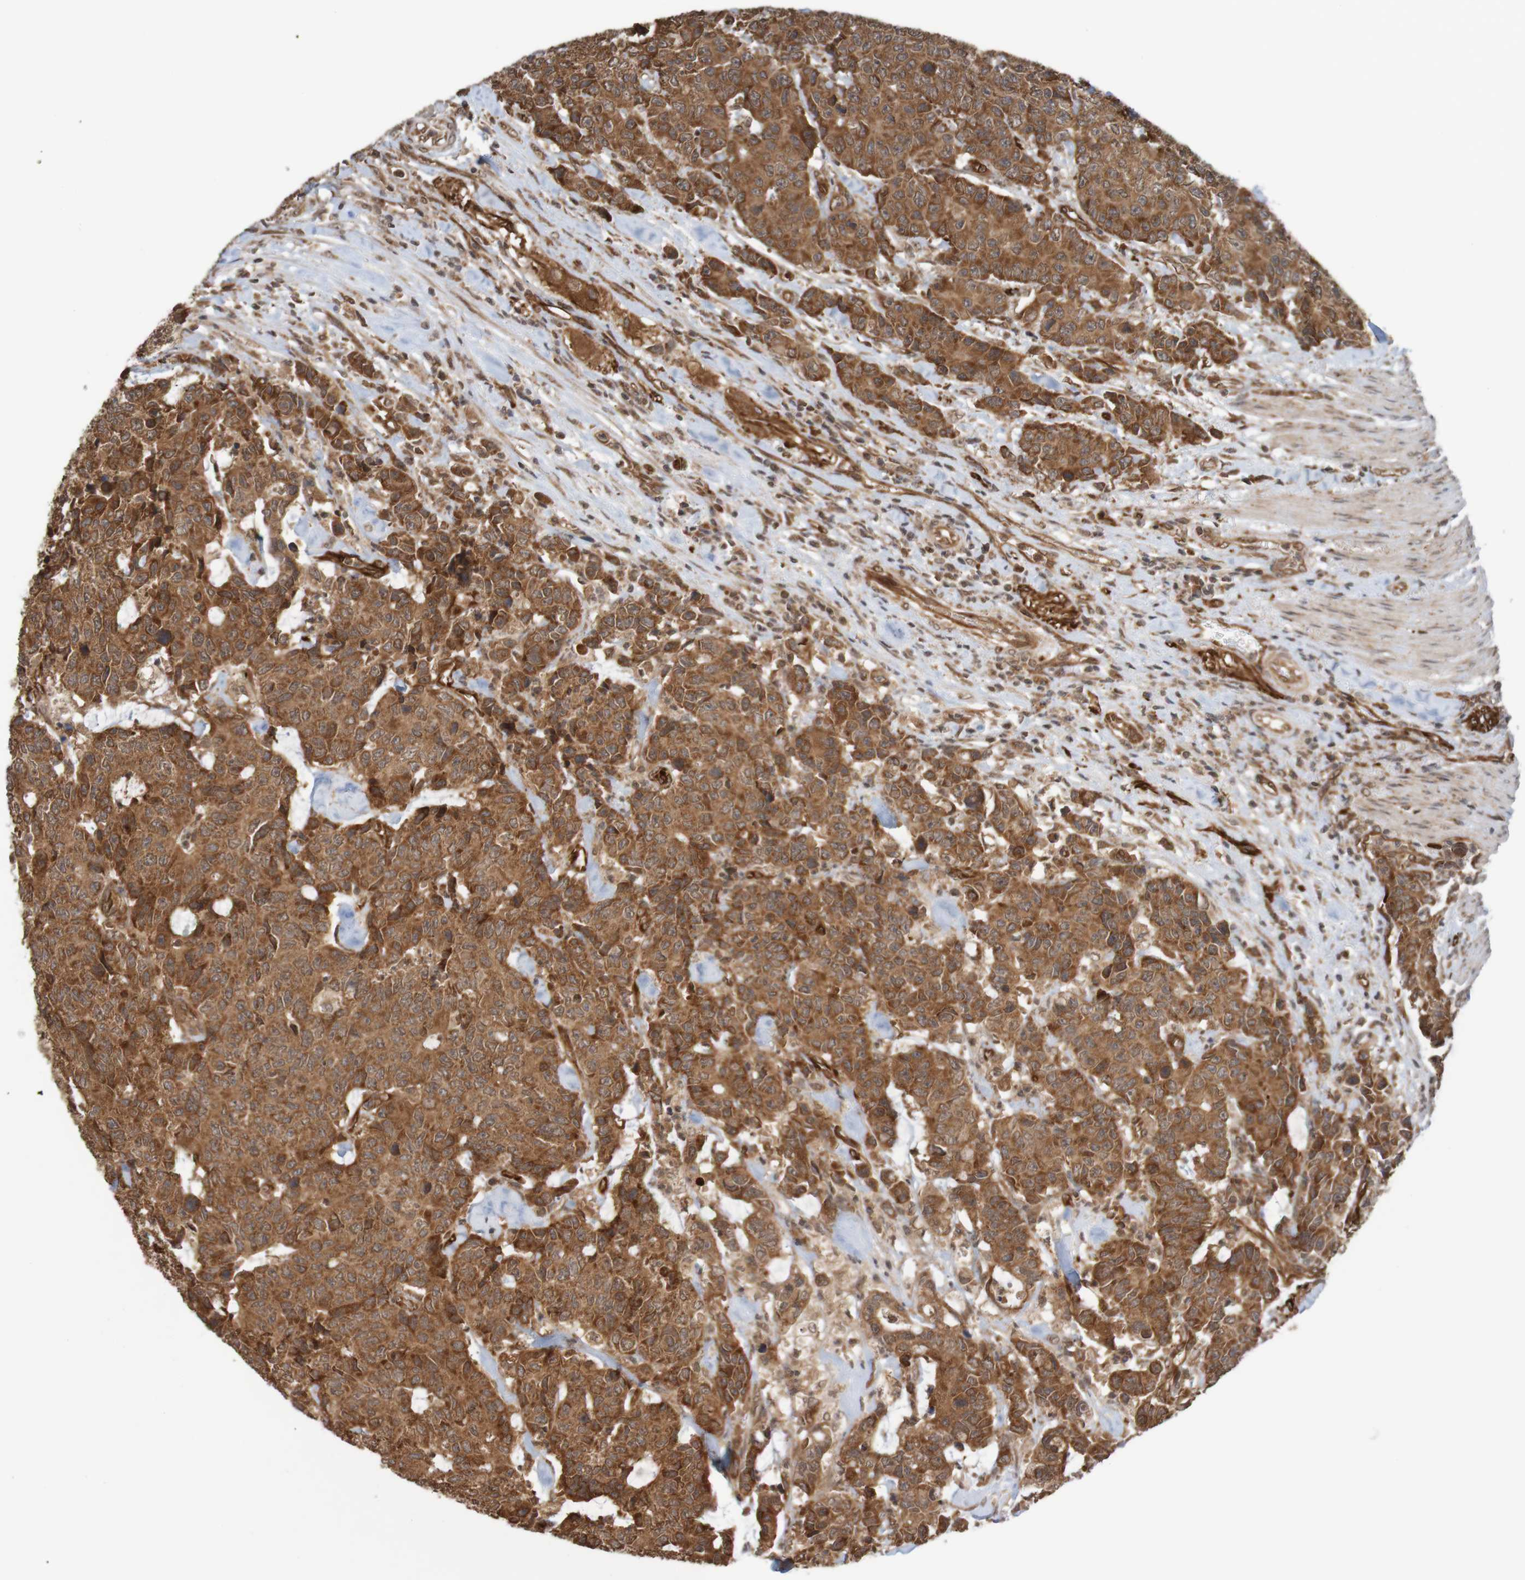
{"staining": {"intensity": "strong", "quantity": ">75%", "location": "cytoplasmic/membranous"}, "tissue": "colorectal cancer", "cell_type": "Tumor cells", "image_type": "cancer", "snomed": [{"axis": "morphology", "description": "Adenocarcinoma, NOS"}, {"axis": "topography", "description": "Colon"}], "caption": "Immunohistochemical staining of human colorectal adenocarcinoma exhibits high levels of strong cytoplasmic/membranous positivity in about >75% of tumor cells.", "gene": "MRPL52", "patient": {"sex": "female", "age": 86}}